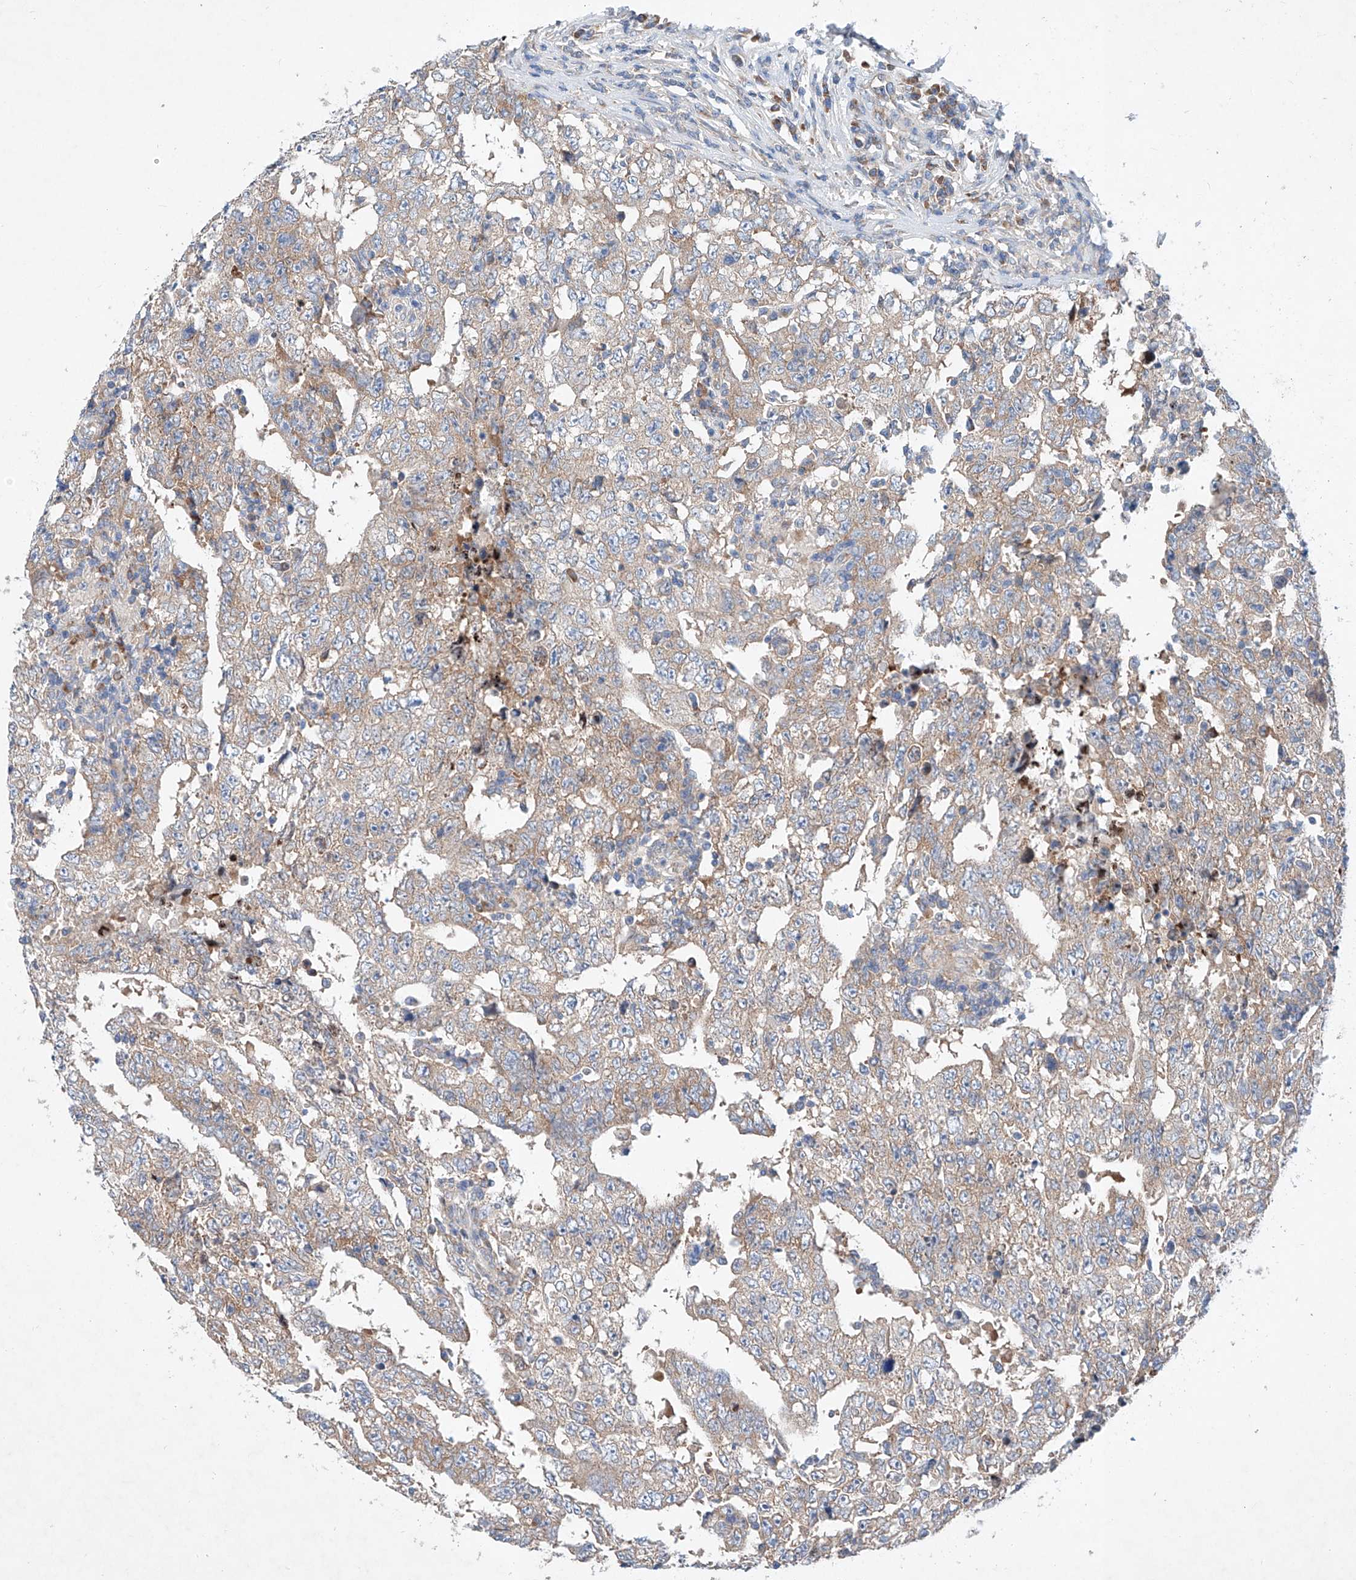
{"staining": {"intensity": "weak", "quantity": "25%-75%", "location": "cytoplasmic/membranous"}, "tissue": "testis cancer", "cell_type": "Tumor cells", "image_type": "cancer", "snomed": [{"axis": "morphology", "description": "Carcinoma, Embryonal, NOS"}, {"axis": "topography", "description": "Testis"}], "caption": "Brown immunohistochemical staining in testis cancer (embryonal carcinoma) demonstrates weak cytoplasmic/membranous positivity in about 25%-75% of tumor cells.", "gene": "FASTK", "patient": {"sex": "male", "age": 26}}